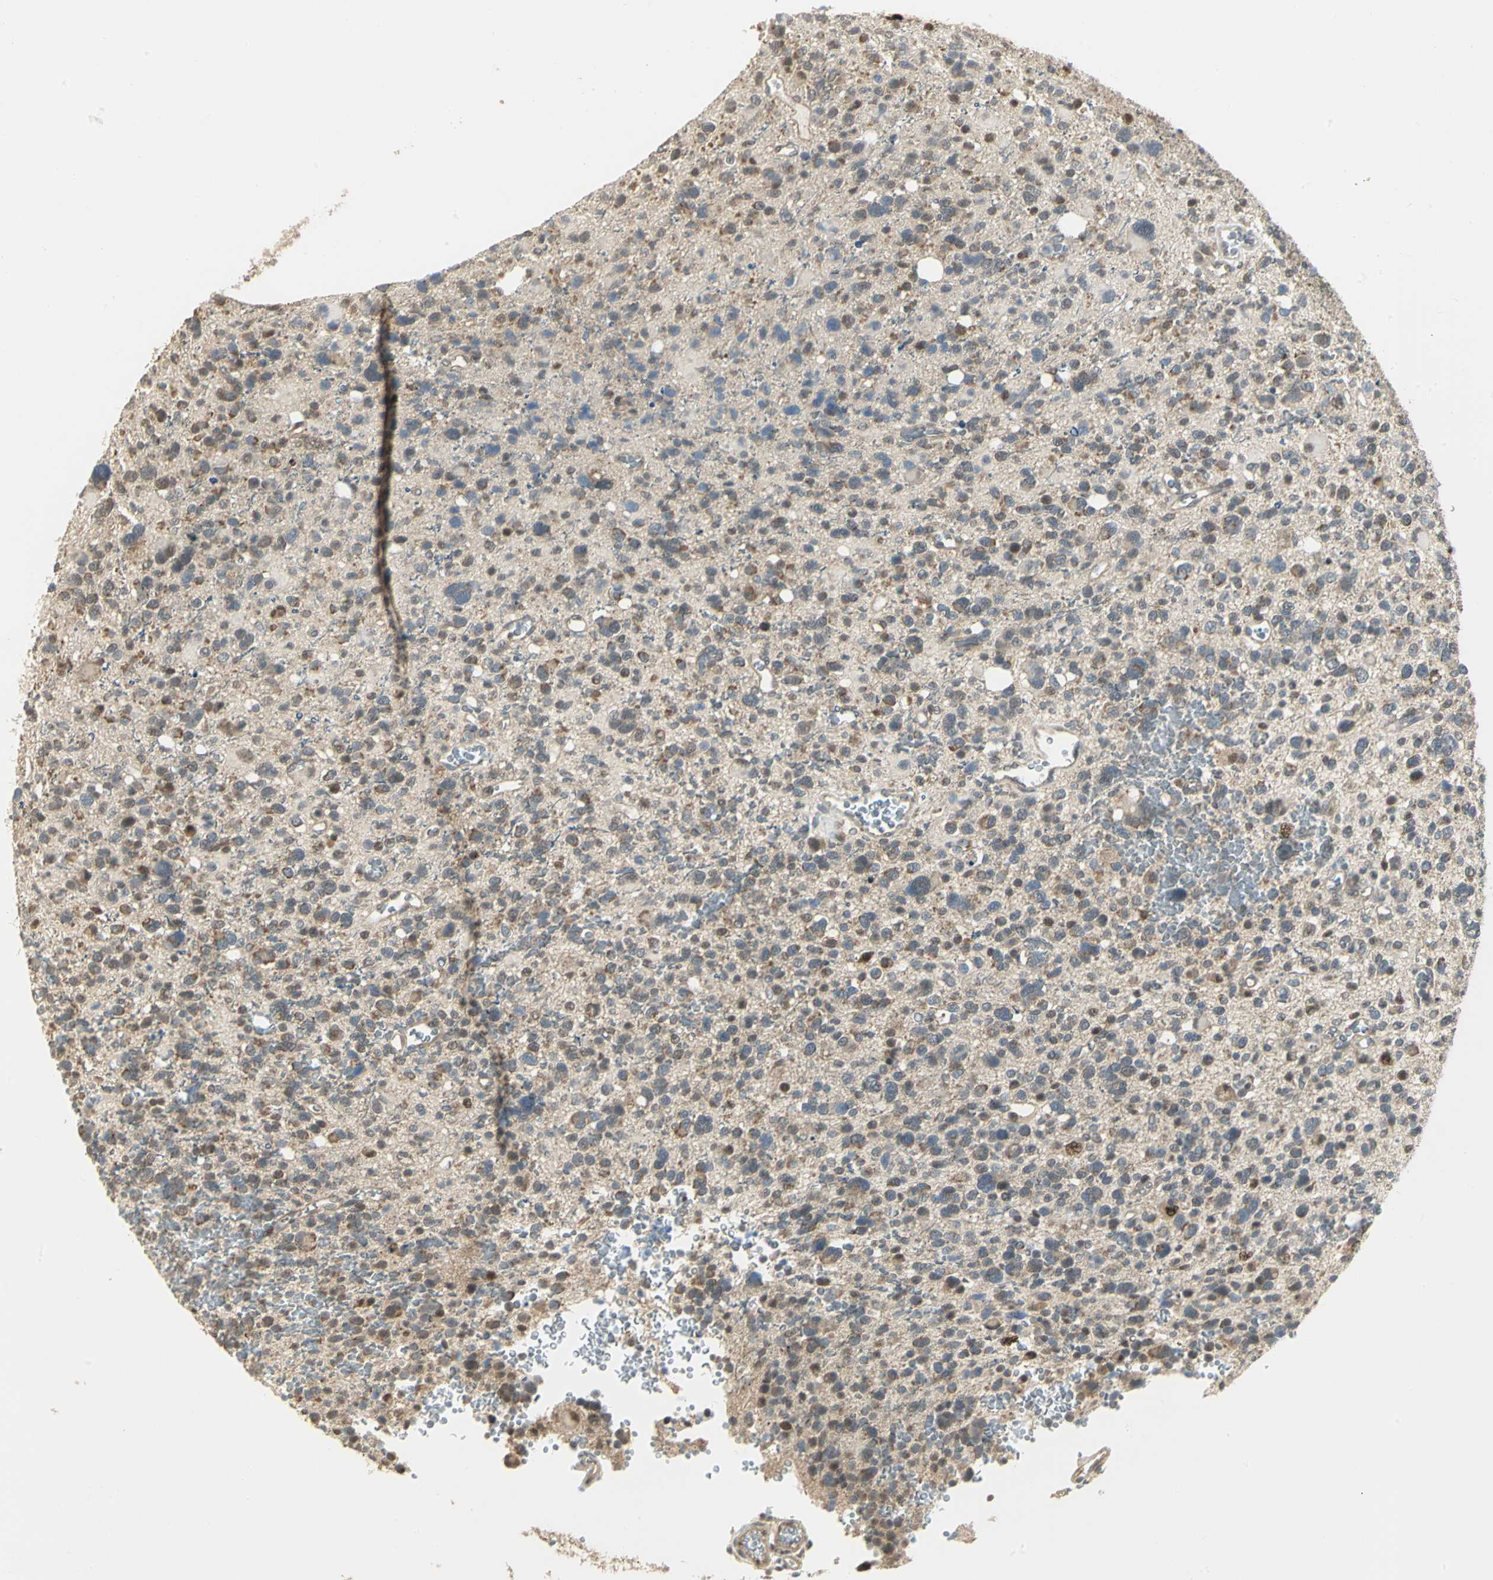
{"staining": {"intensity": "weak", "quantity": ">75%", "location": "cytoplasmic/membranous"}, "tissue": "glioma", "cell_type": "Tumor cells", "image_type": "cancer", "snomed": [{"axis": "morphology", "description": "Glioma, malignant, High grade"}, {"axis": "topography", "description": "Brain"}], "caption": "Weak cytoplasmic/membranous positivity for a protein is seen in approximately >75% of tumor cells of glioma using IHC.", "gene": "PSMC4", "patient": {"sex": "male", "age": 48}}